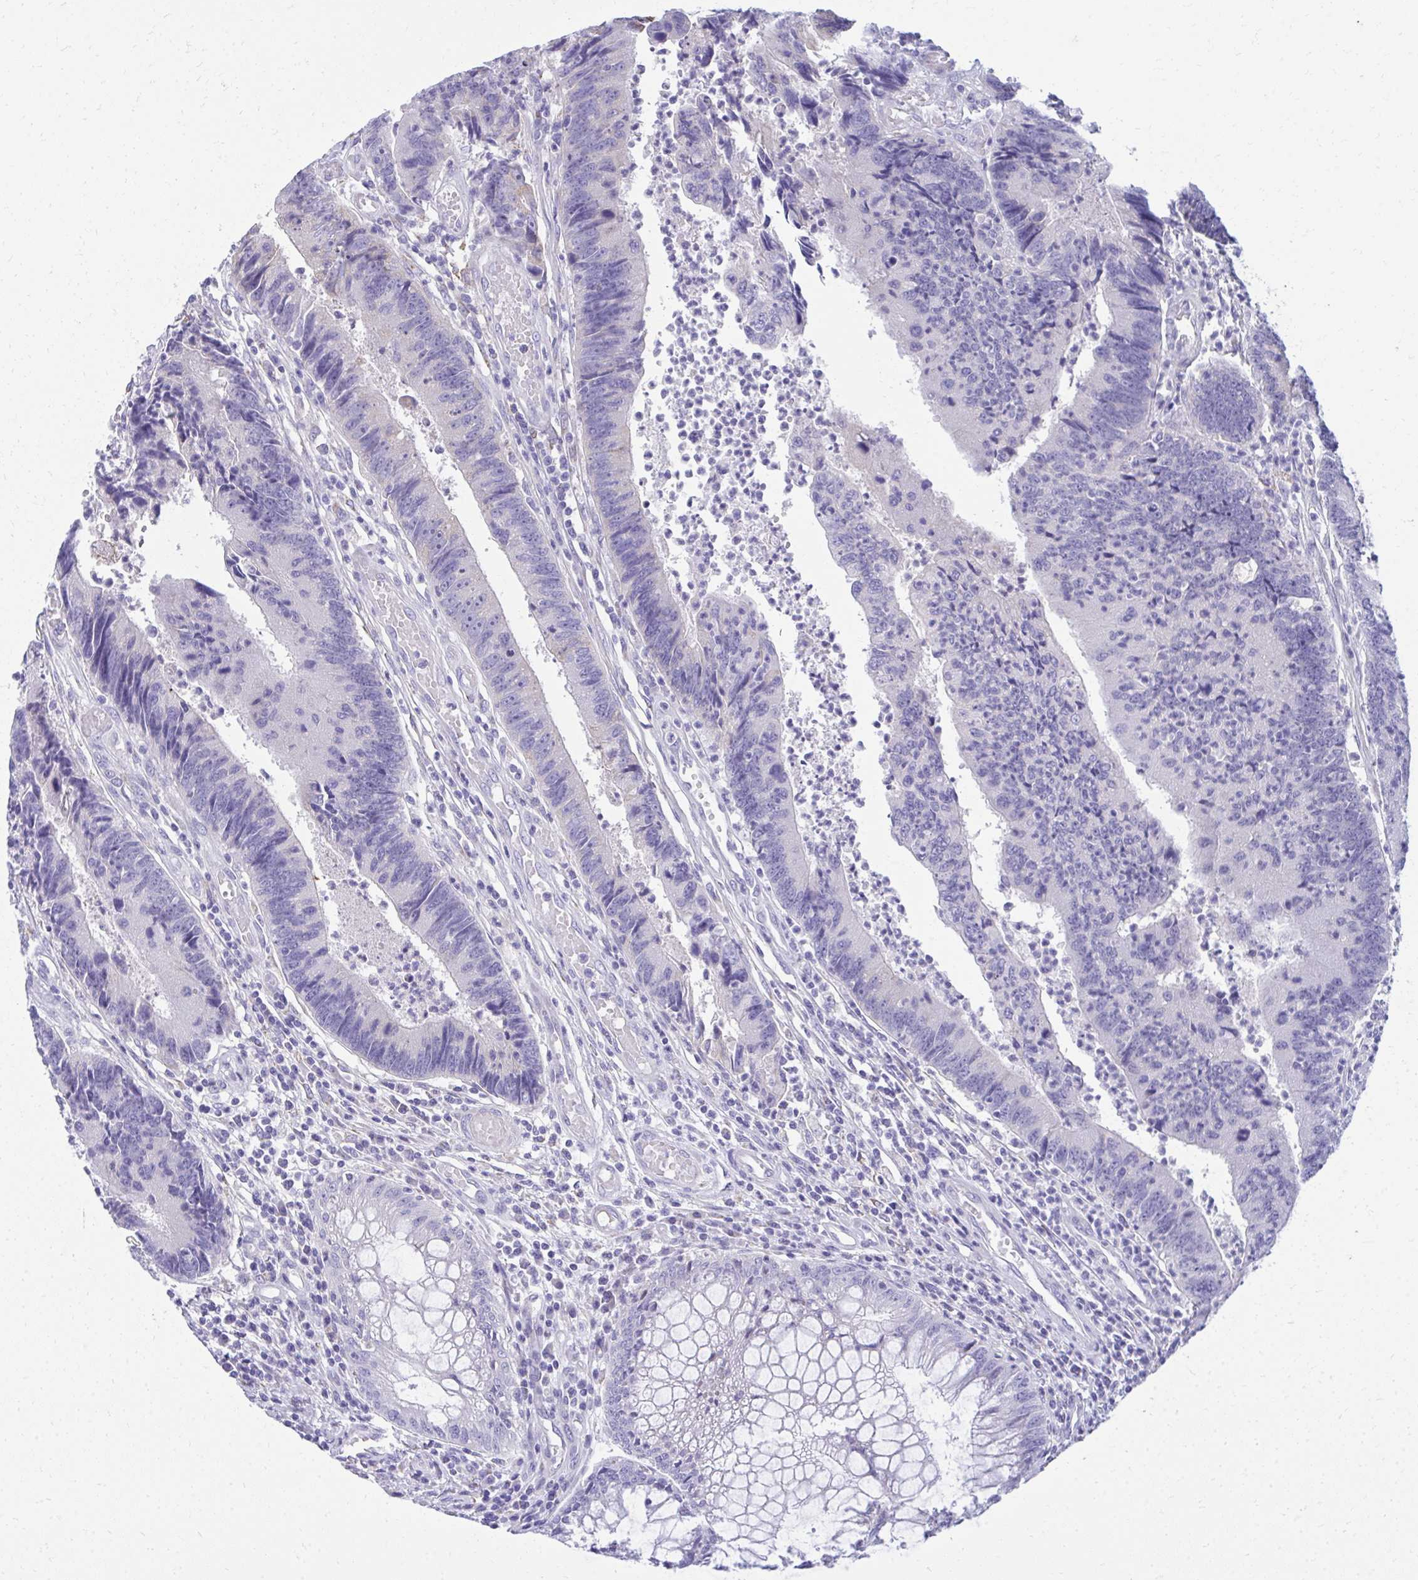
{"staining": {"intensity": "negative", "quantity": "none", "location": "none"}, "tissue": "colorectal cancer", "cell_type": "Tumor cells", "image_type": "cancer", "snomed": [{"axis": "morphology", "description": "Adenocarcinoma, NOS"}, {"axis": "topography", "description": "Colon"}], "caption": "Tumor cells show no significant protein positivity in colorectal cancer (adenocarcinoma). (DAB immunohistochemistry visualized using brightfield microscopy, high magnification).", "gene": "AIG1", "patient": {"sex": "female", "age": 67}}